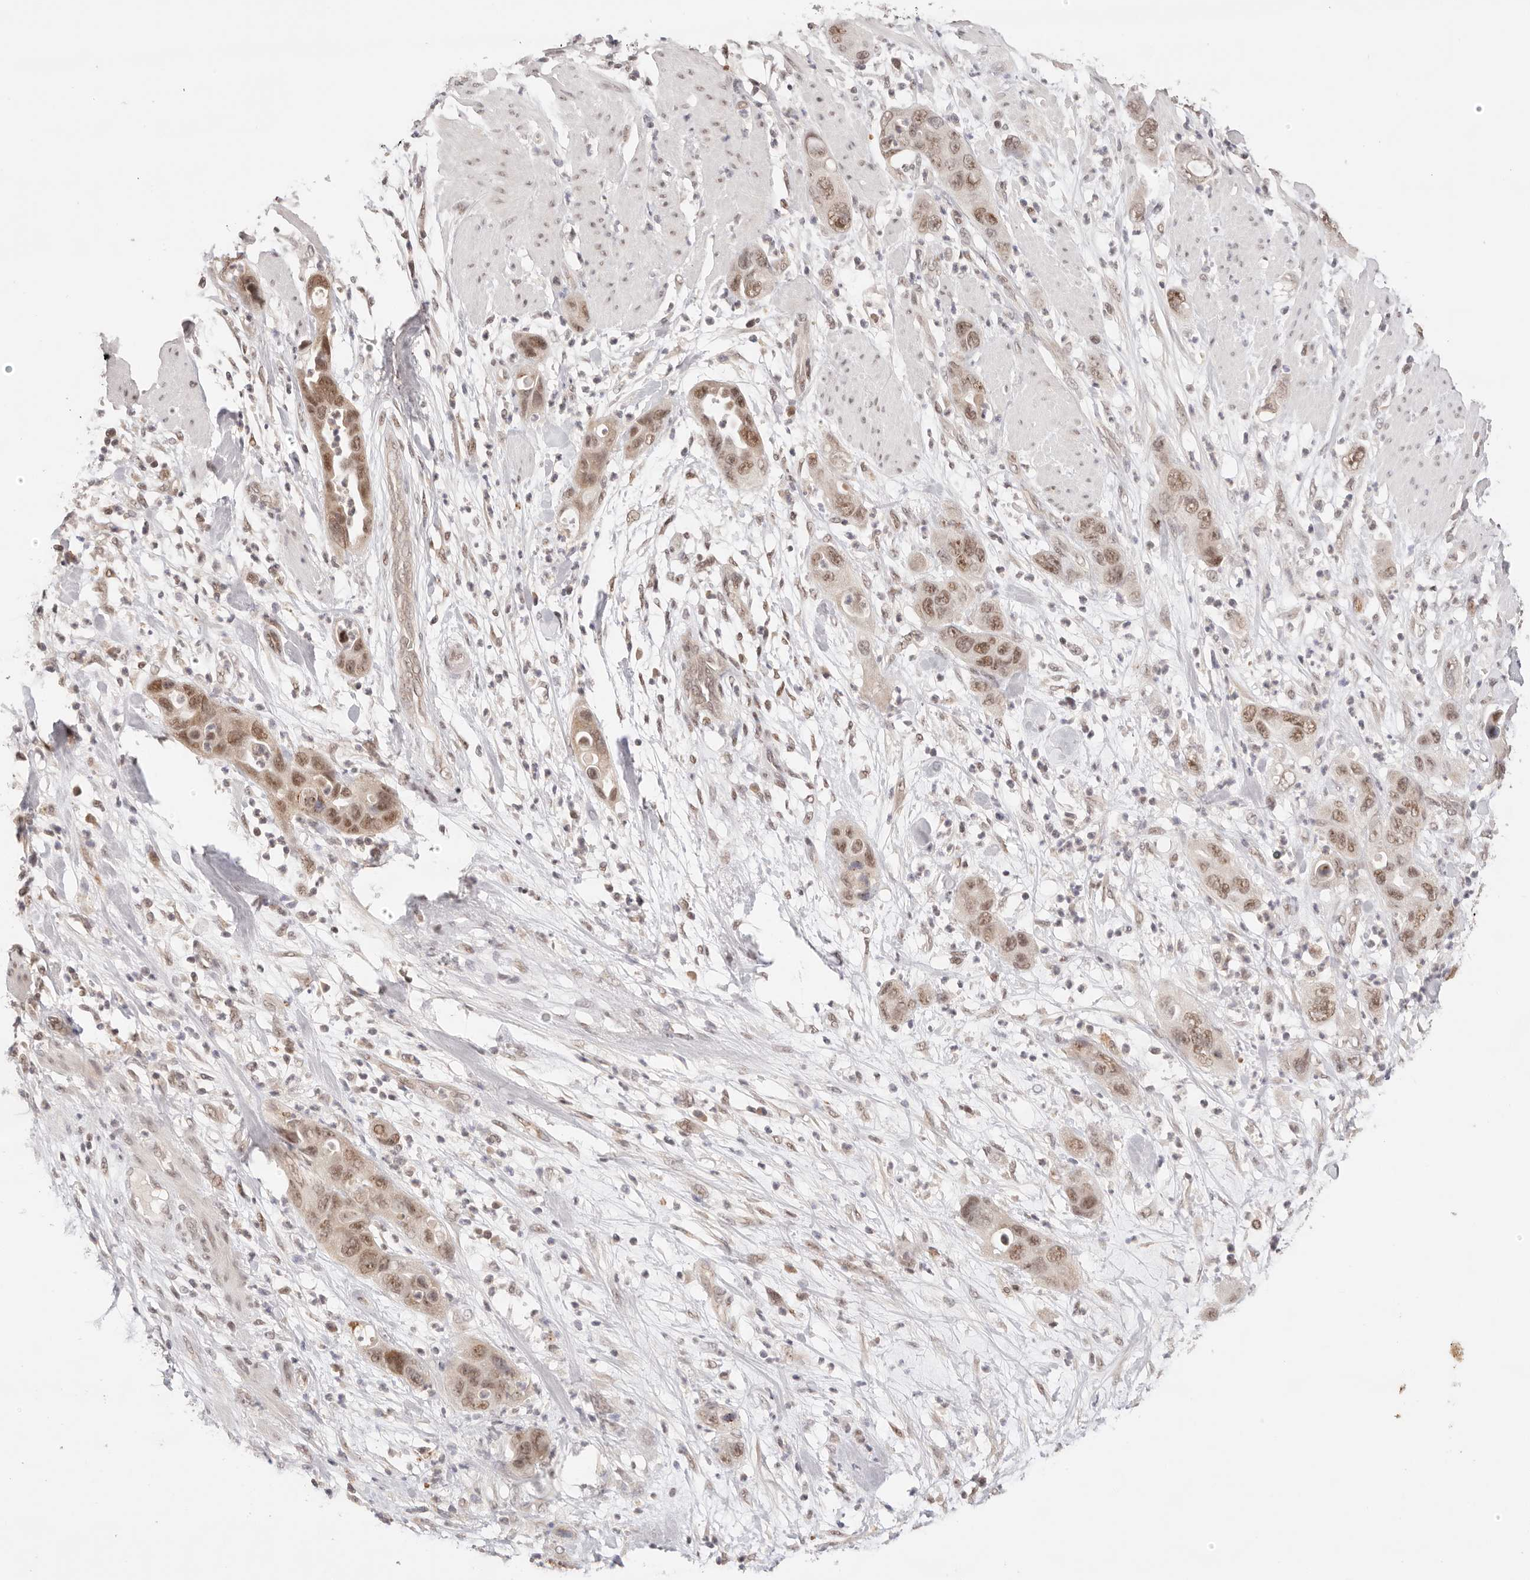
{"staining": {"intensity": "moderate", "quantity": ">75%", "location": "nuclear"}, "tissue": "pancreatic cancer", "cell_type": "Tumor cells", "image_type": "cancer", "snomed": [{"axis": "morphology", "description": "Adenocarcinoma, NOS"}, {"axis": "topography", "description": "Pancreas"}], "caption": "An IHC histopathology image of neoplastic tissue is shown. Protein staining in brown labels moderate nuclear positivity in pancreatic adenocarcinoma within tumor cells.", "gene": "RFC3", "patient": {"sex": "female", "age": 71}}